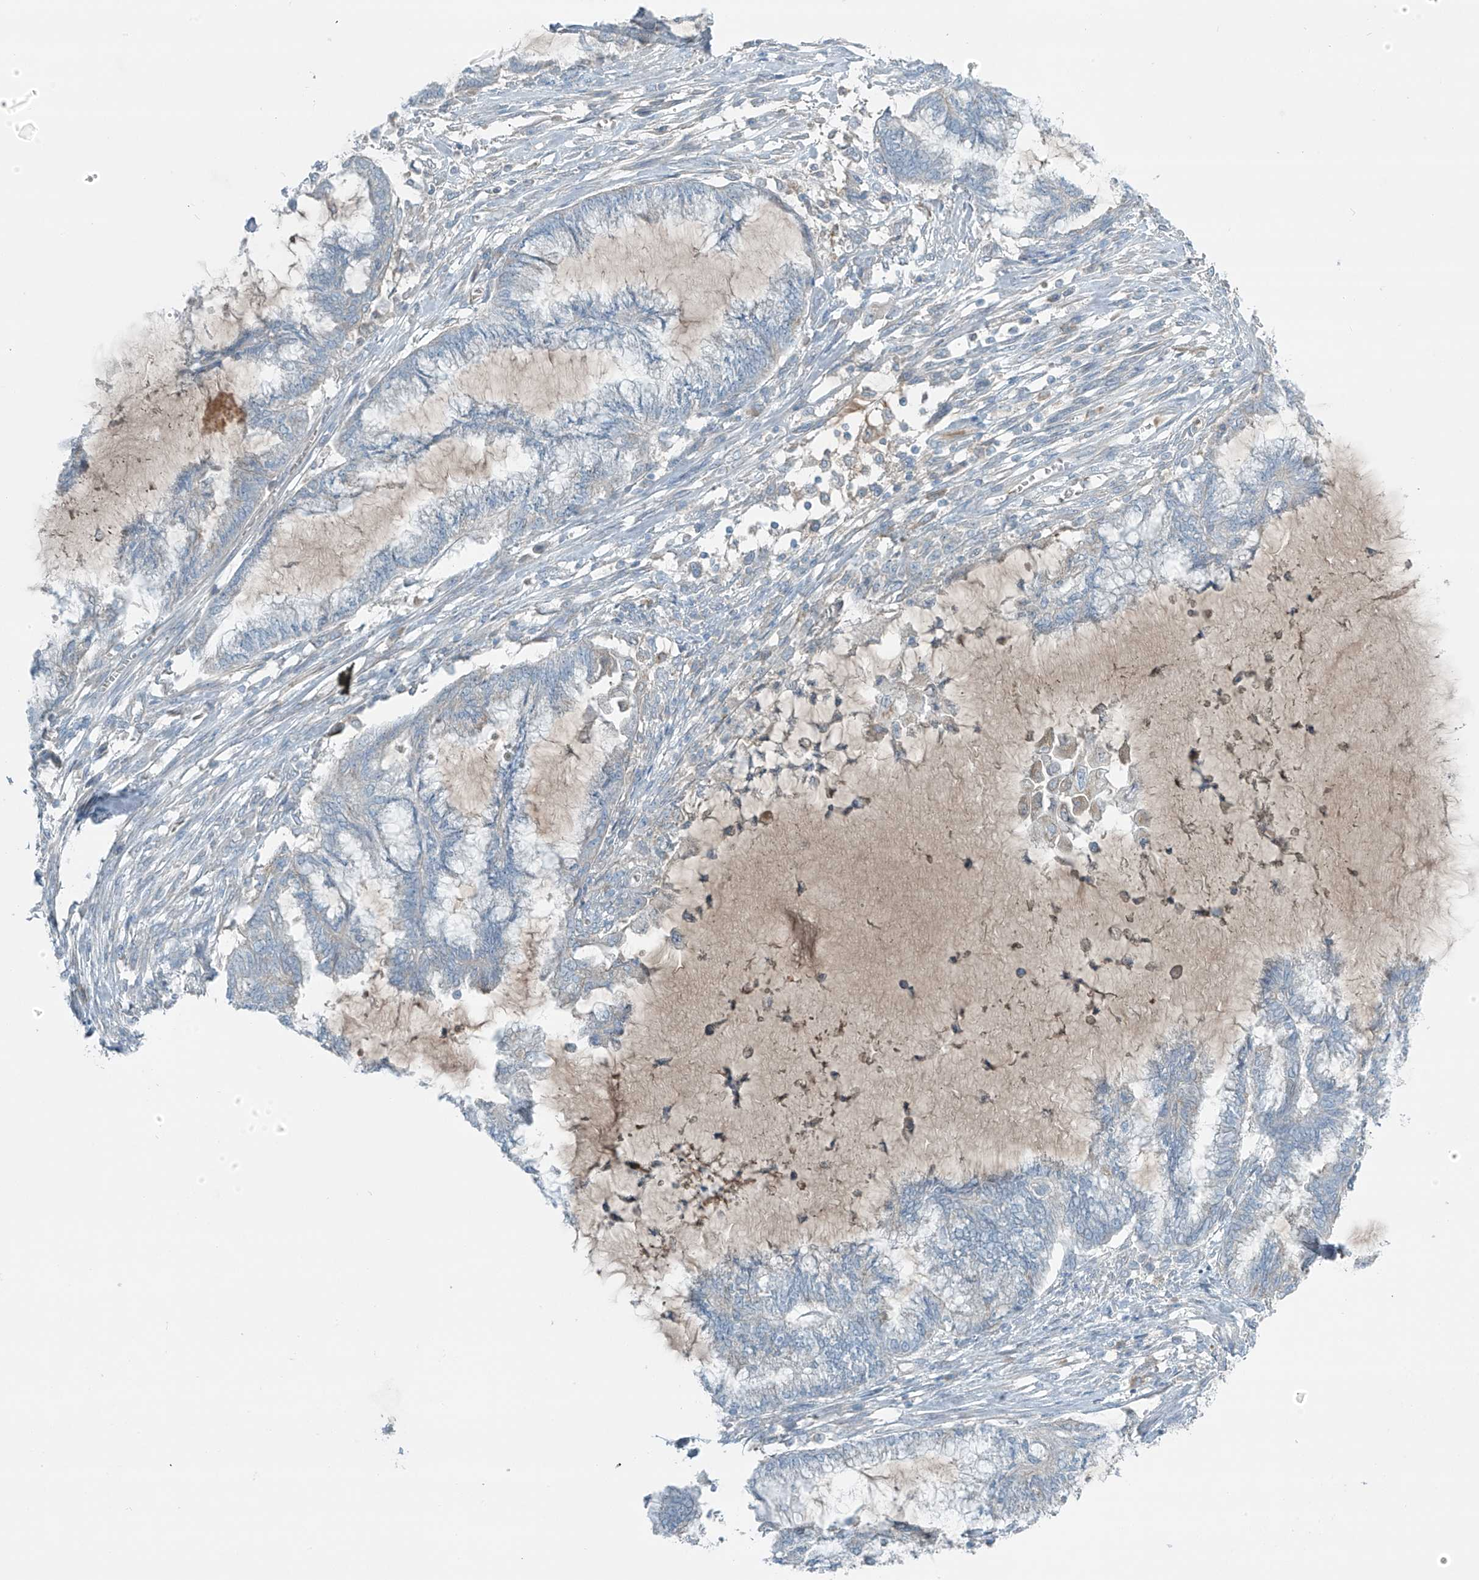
{"staining": {"intensity": "negative", "quantity": "none", "location": "none"}, "tissue": "endometrial cancer", "cell_type": "Tumor cells", "image_type": "cancer", "snomed": [{"axis": "morphology", "description": "Adenocarcinoma, NOS"}, {"axis": "topography", "description": "Endometrium"}], "caption": "This histopathology image is of adenocarcinoma (endometrial) stained with IHC to label a protein in brown with the nuclei are counter-stained blue. There is no staining in tumor cells.", "gene": "FAM131C", "patient": {"sex": "female", "age": 86}}